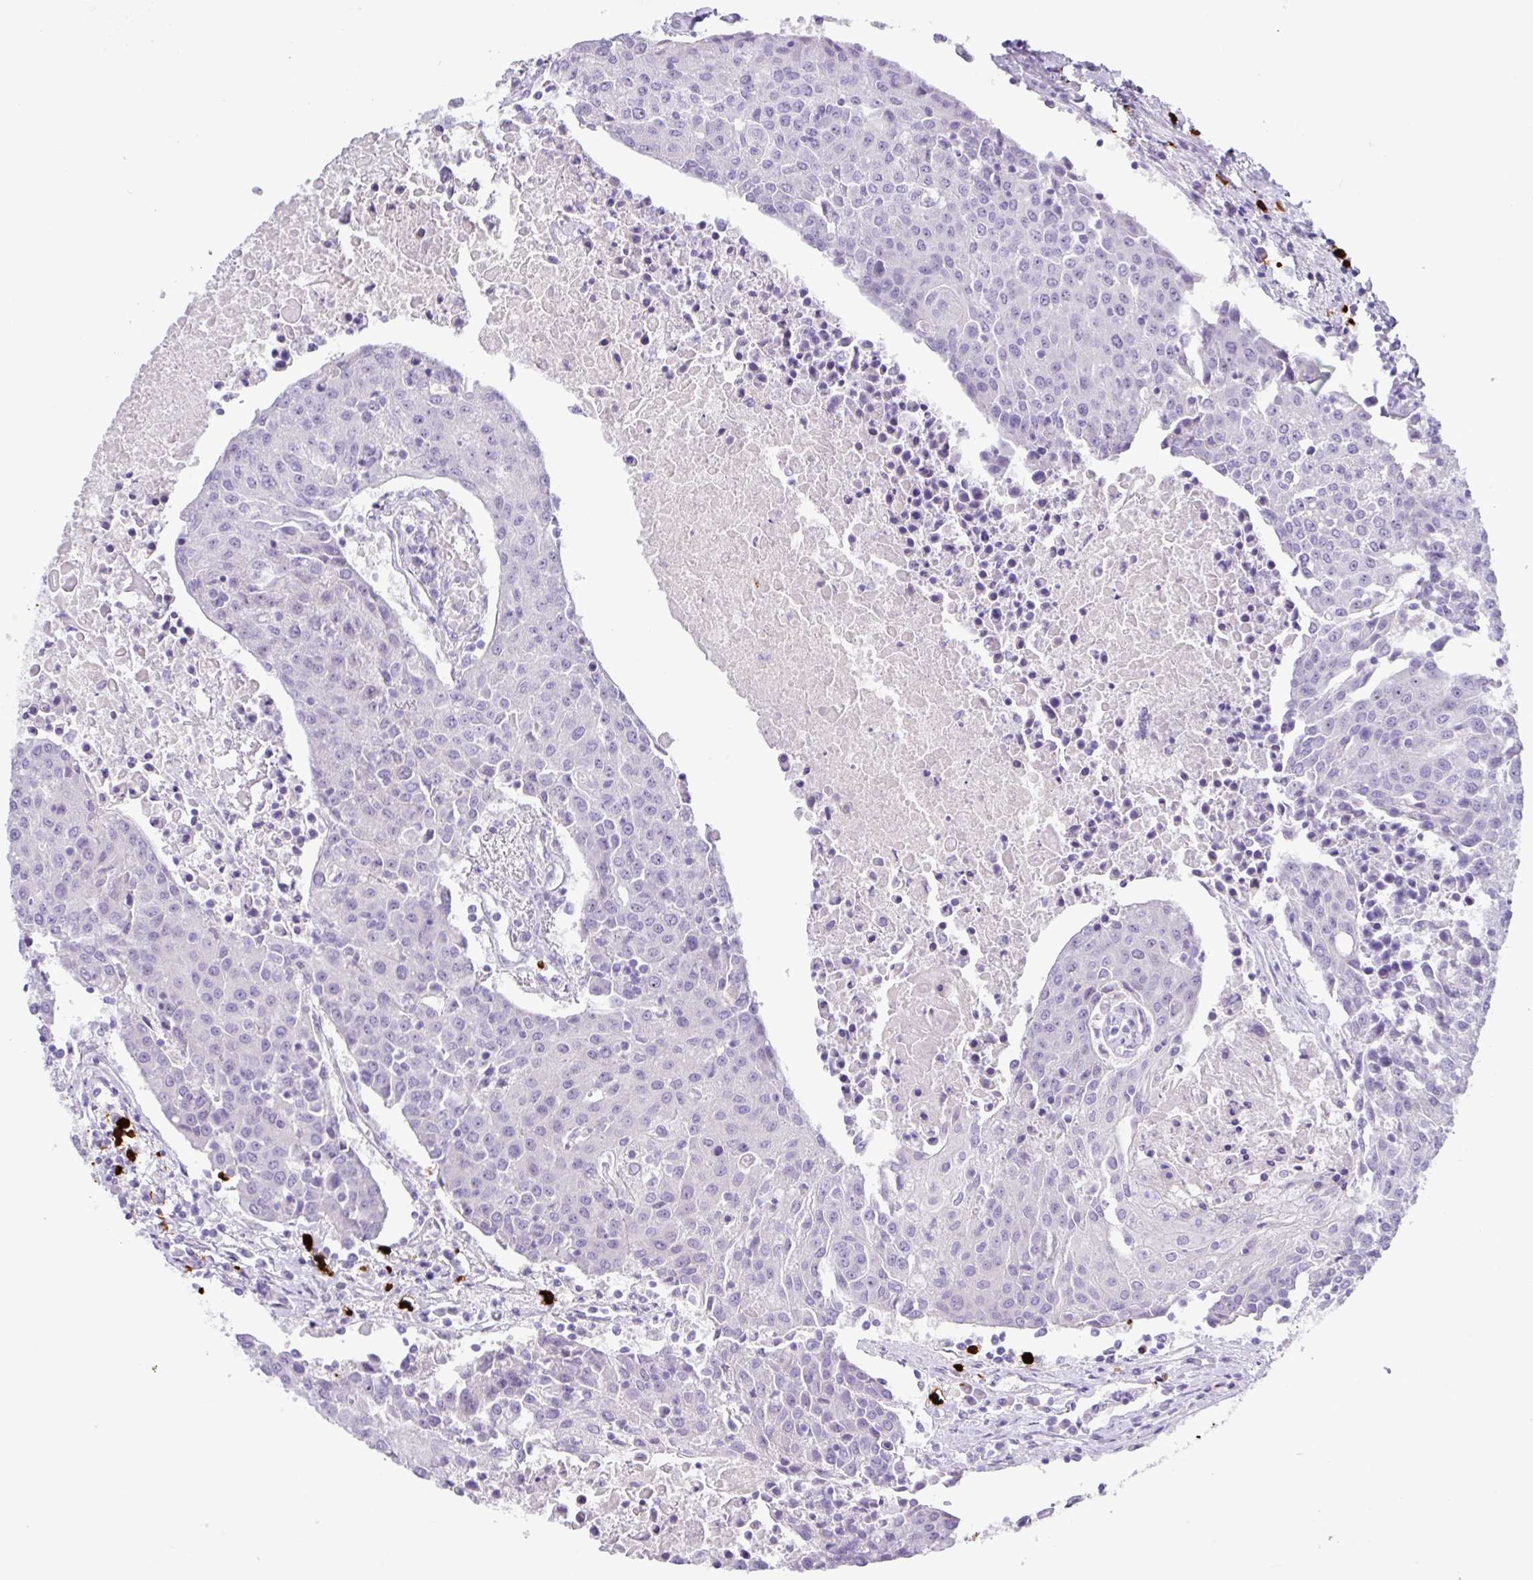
{"staining": {"intensity": "negative", "quantity": "none", "location": "none"}, "tissue": "urothelial cancer", "cell_type": "Tumor cells", "image_type": "cancer", "snomed": [{"axis": "morphology", "description": "Urothelial carcinoma, High grade"}, {"axis": "topography", "description": "Urinary bladder"}], "caption": "This is an IHC image of high-grade urothelial carcinoma. There is no expression in tumor cells.", "gene": "MRM2", "patient": {"sex": "female", "age": 85}}